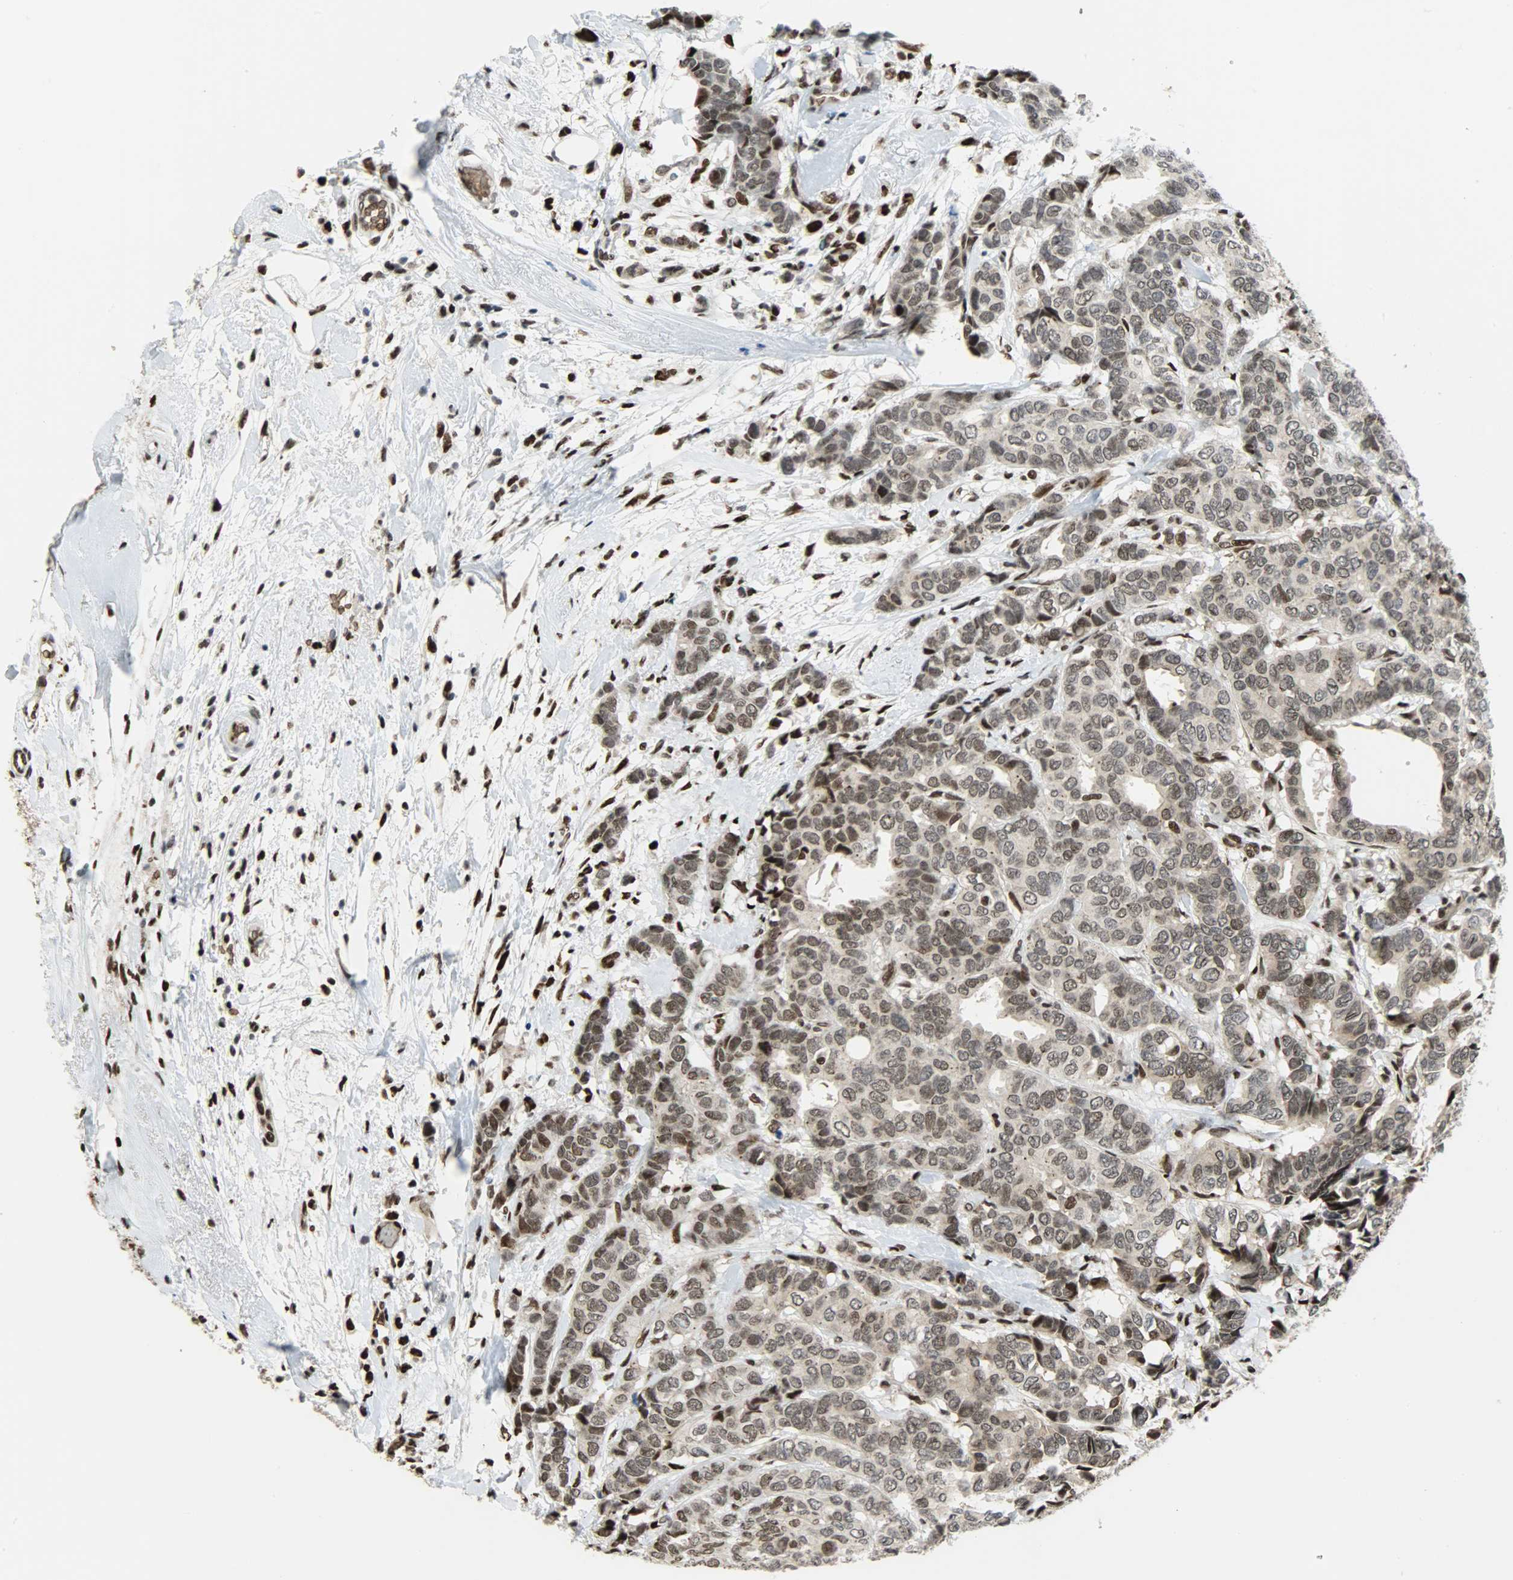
{"staining": {"intensity": "moderate", "quantity": ">75%", "location": "cytoplasmic/membranous,nuclear"}, "tissue": "breast cancer", "cell_type": "Tumor cells", "image_type": "cancer", "snomed": [{"axis": "morphology", "description": "Duct carcinoma"}, {"axis": "topography", "description": "Breast"}], "caption": "Tumor cells show moderate cytoplasmic/membranous and nuclear expression in about >75% of cells in breast cancer.", "gene": "SNAI1", "patient": {"sex": "female", "age": 87}}